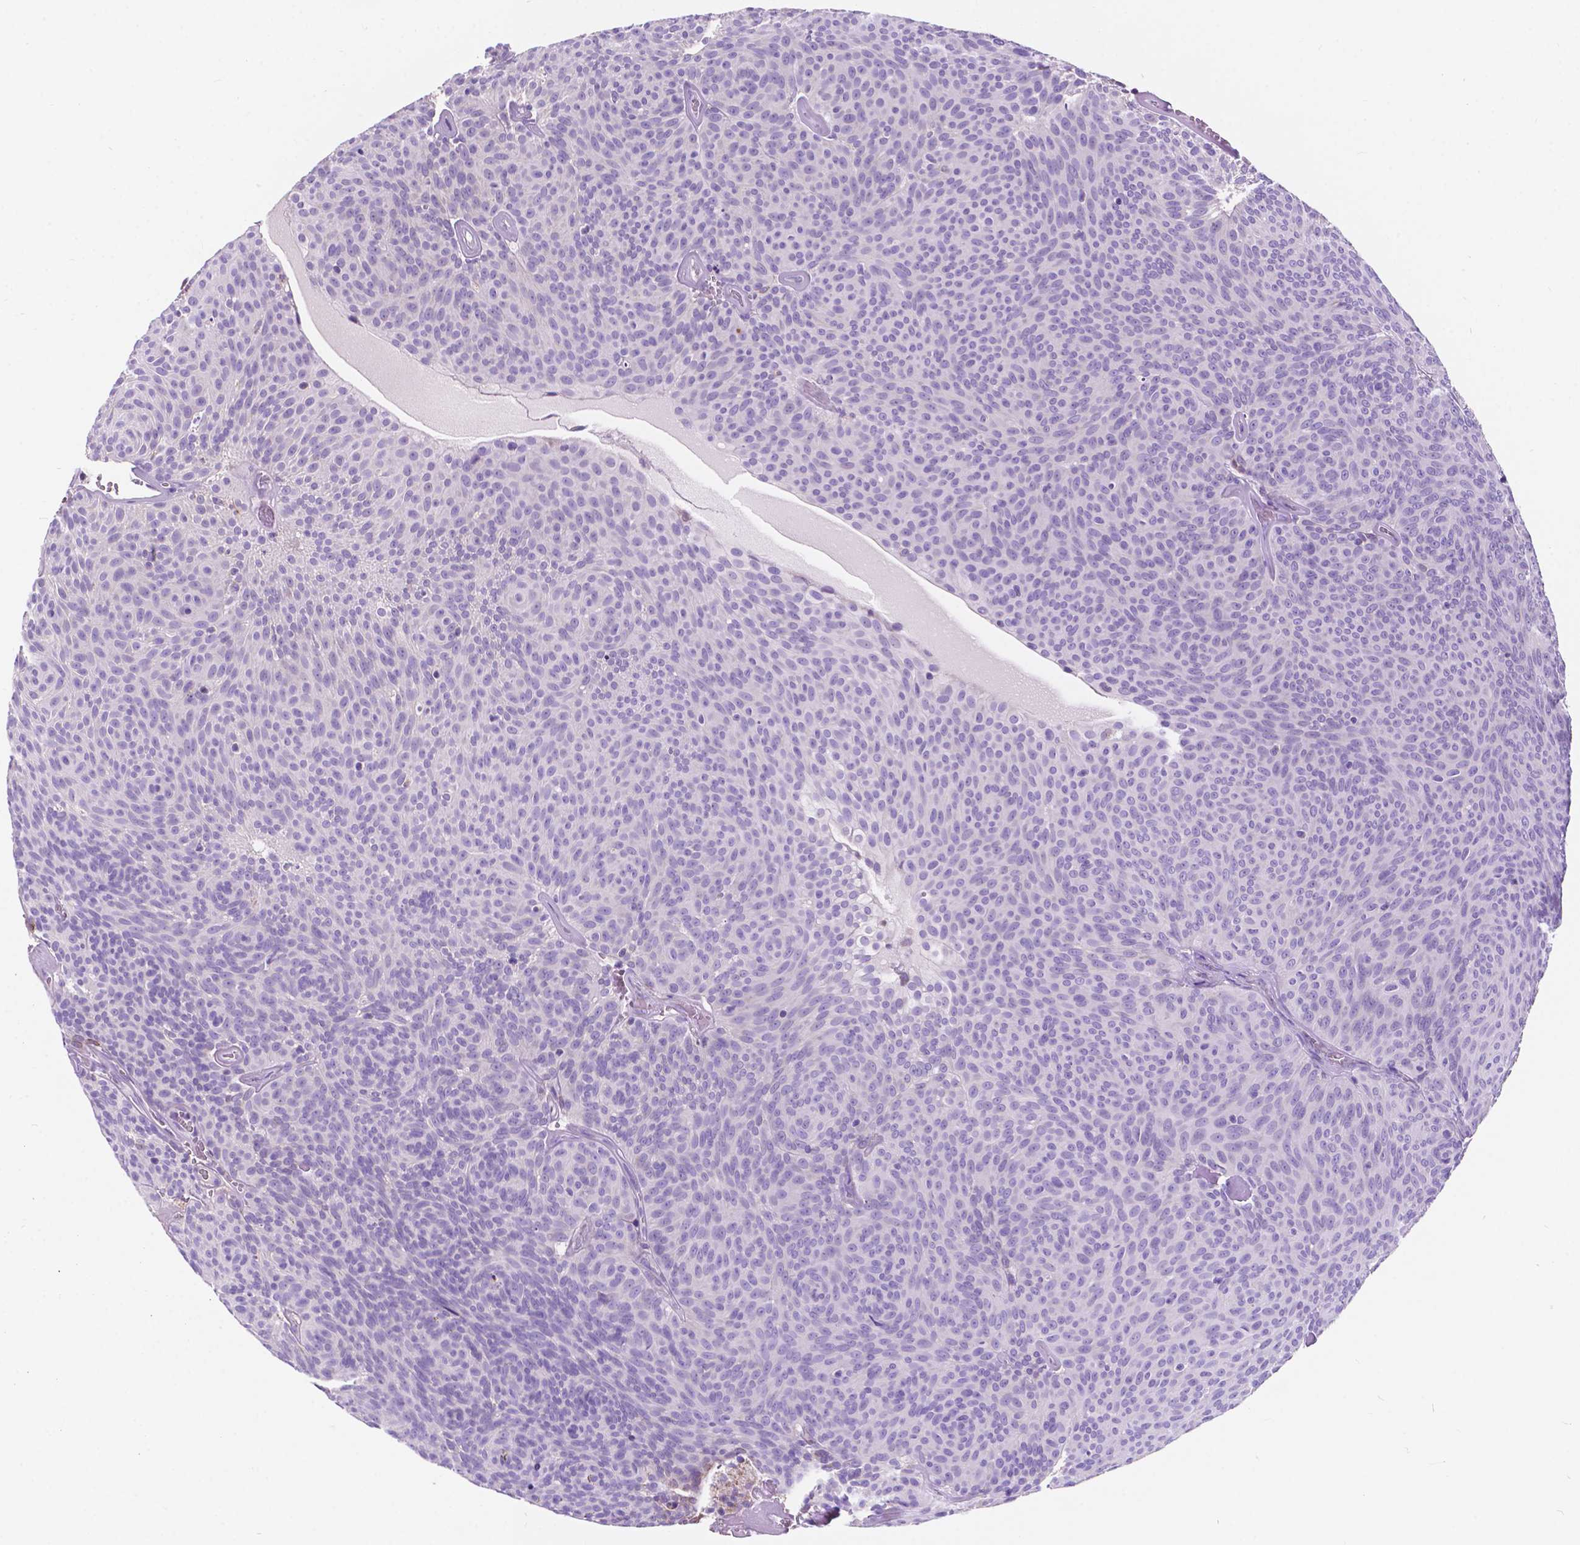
{"staining": {"intensity": "negative", "quantity": "none", "location": "none"}, "tissue": "urothelial cancer", "cell_type": "Tumor cells", "image_type": "cancer", "snomed": [{"axis": "morphology", "description": "Urothelial carcinoma, Low grade"}, {"axis": "topography", "description": "Urinary bladder"}], "caption": "Urothelial cancer was stained to show a protein in brown. There is no significant expression in tumor cells. The staining was performed using DAB to visualize the protein expression in brown, while the nuclei were stained in blue with hematoxylin (Magnification: 20x).", "gene": "TRPV5", "patient": {"sex": "male", "age": 77}}